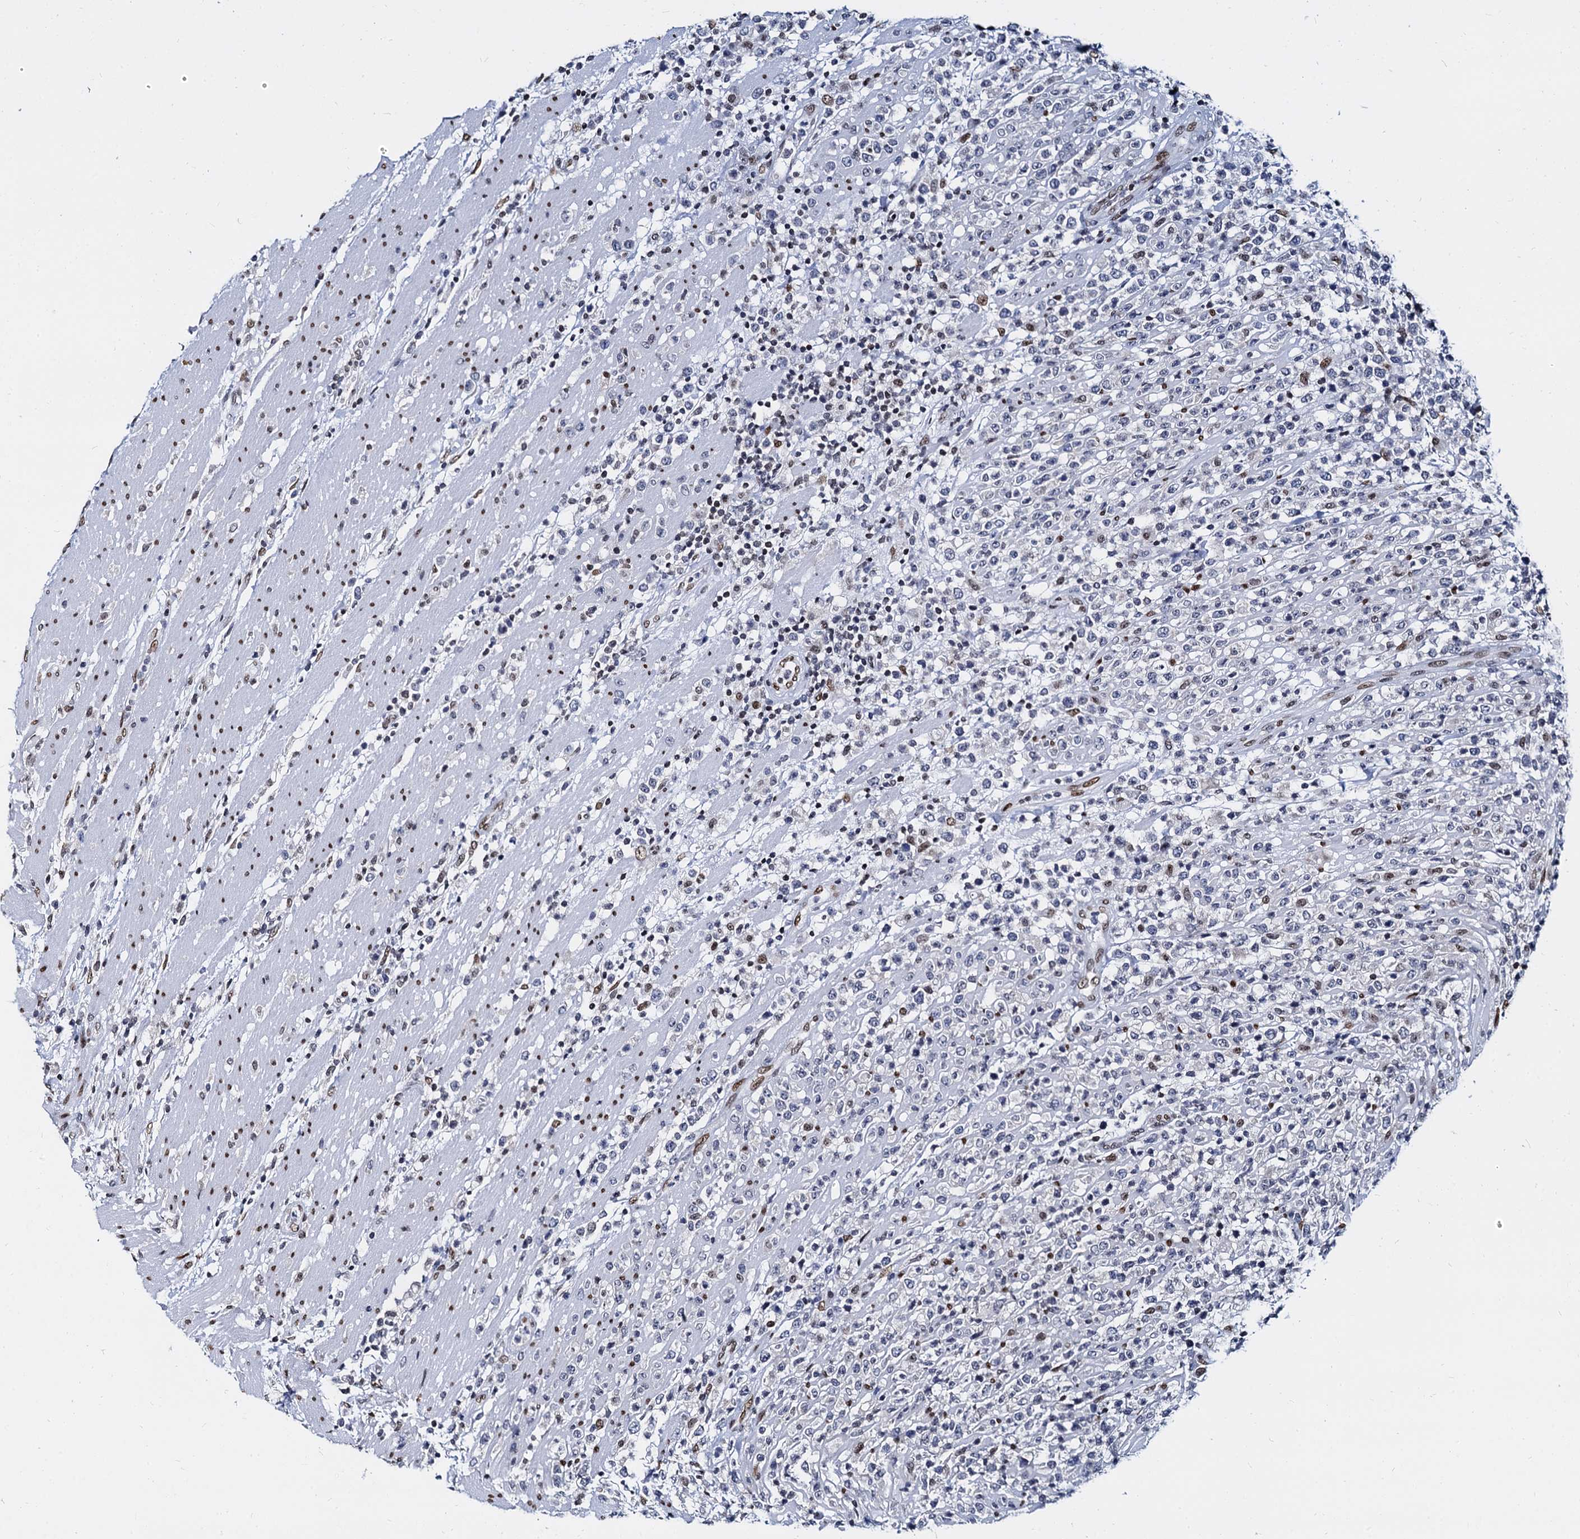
{"staining": {"intensity": "negative", "quantity": "none", "location": "none"}, "tissue": "lymphoma", "cell_type": "Tumor cells", "image_type": "cancer", "snomed": [{"axis": "morphology", "description": "Malignant lymphoma, non-Hodgkin's type, High grade"}, {"axis": "topography", "description": "Colon"}], "caption": "Immunohistochemistry (IHC) histopathology image of neoplastic tissue: malignant lymphoma, non-Hodgkin's type (high-grade) stained with DAB shows no significant protein expression in tumor cells.", "gene": "CMAS", "patient": {"sex": "female", "age": 53}}